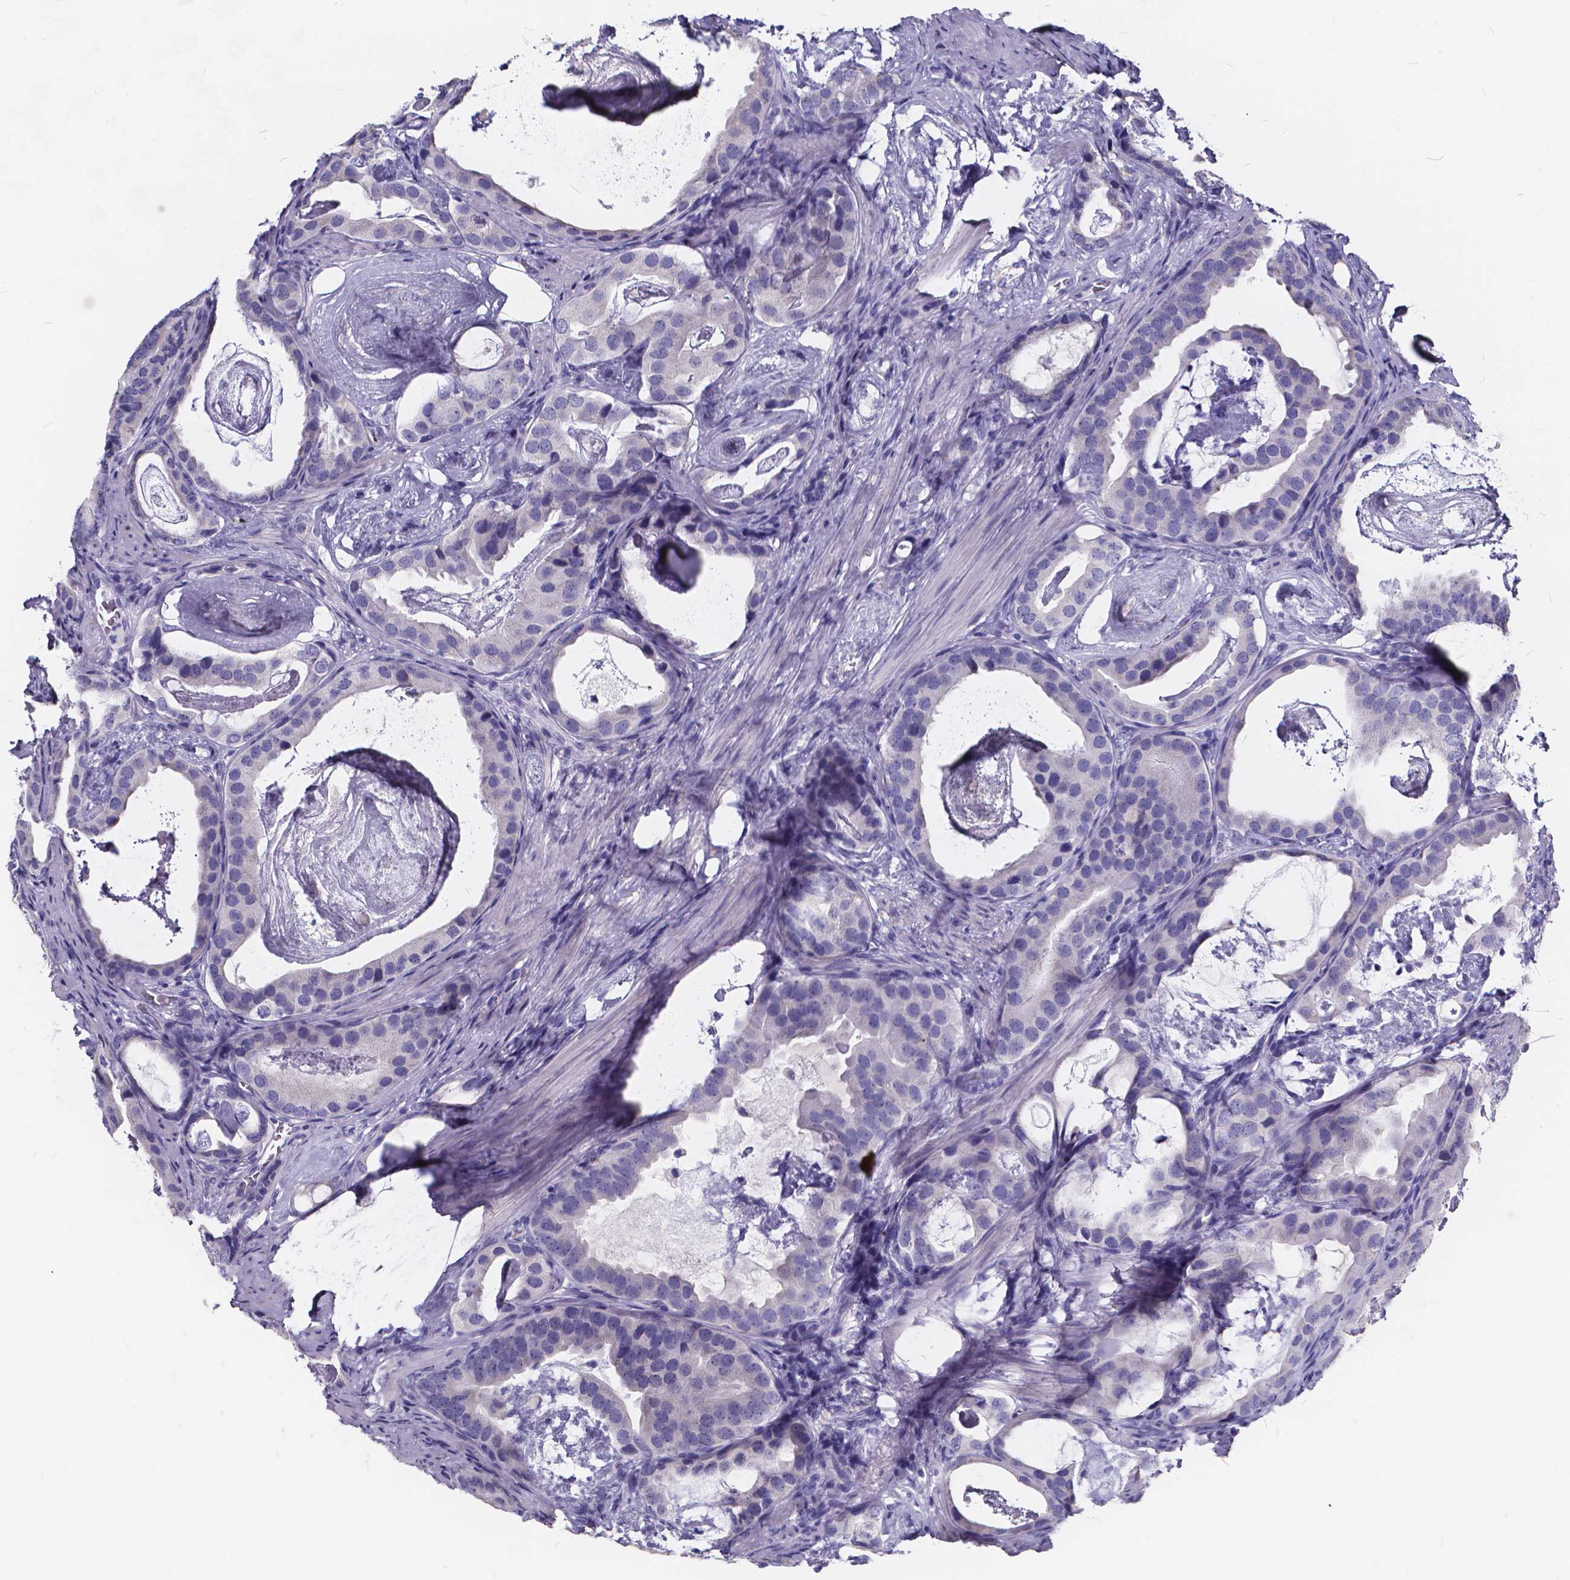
{"staining": {"intensity": "negative", "quantity": "none", "location": "none"}, "tissue": "prostate cancer", "cell_type": "Tumor cells", "image_type": "cancer", "snomed": [{"axis": "morphology", "description": "Adenocarcinoma, Low grade"}, {"axis": "topography", "description": "Prostate and seminal vesicle, NOS"}], "caption": "Immunohistochemical staining of prostate cancer (adenocarcinoma (low-grade)) demonstrates no significant staining in tumor cells. The staining is performed using DAB (3,3'-diaminobenzidine) brown chromogen with nuclei counter-stained in using hematoxylin.", "gene": "SPEF2", "patient": {"sex": "male", "age": 71}}